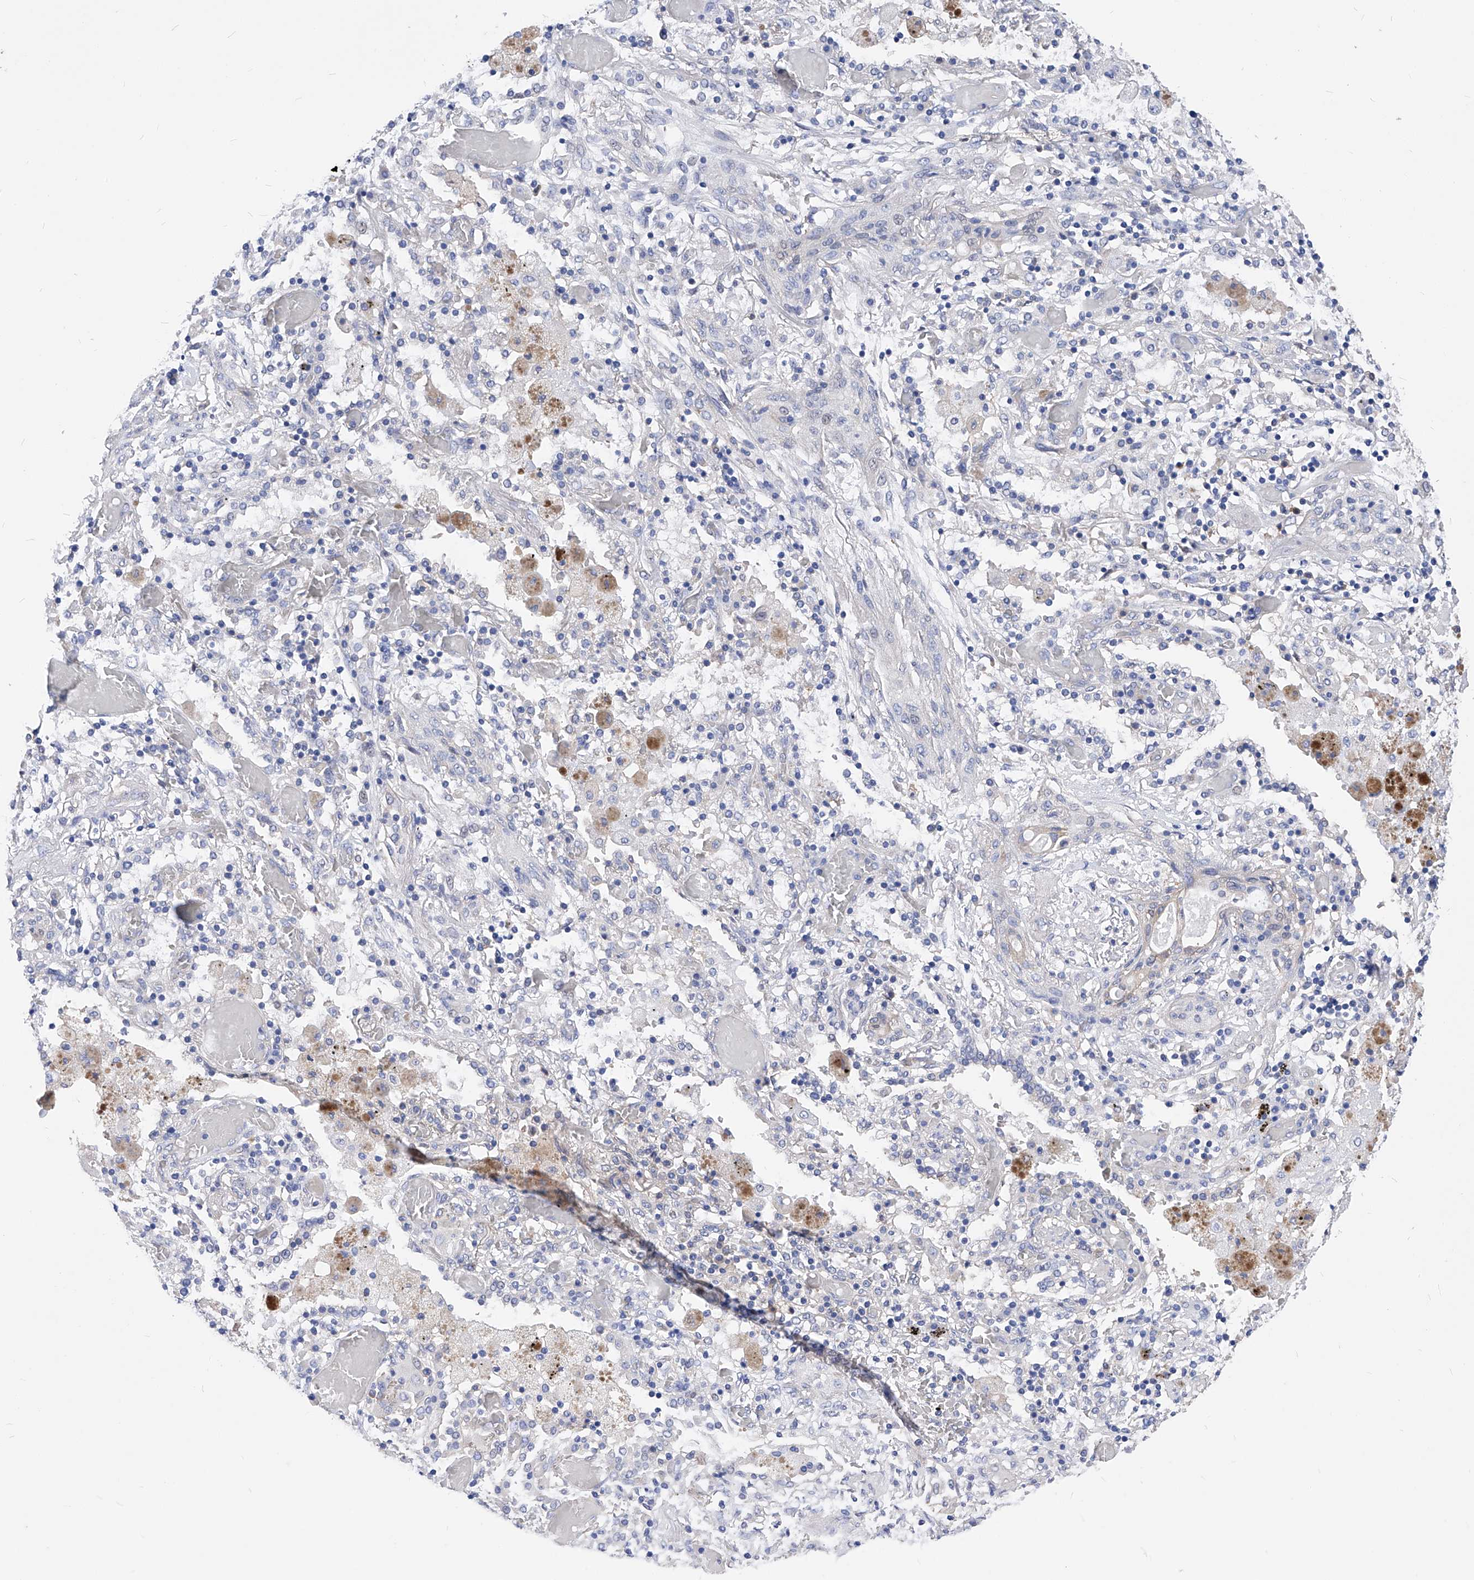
{"staining": {"intensity": "negative", "quantity": "none", "location": "none"}, "tissue": "lung cancer", "cell_type": "Tumor cells", "image_type": "cancer", "snomed": [{"axis": "morphology", "description": "Squamous cell carcinoma, NOS"}, {"axis": "topography", "description": "Lung"}], "caption": "This is a image of immunohistochemistry (IHC) staining of lung squamous cell carcinoma, which shows no staining in tumor cells.", "gene": "XPNPEP1", "patient": {"sex": "female", "age": 47}}